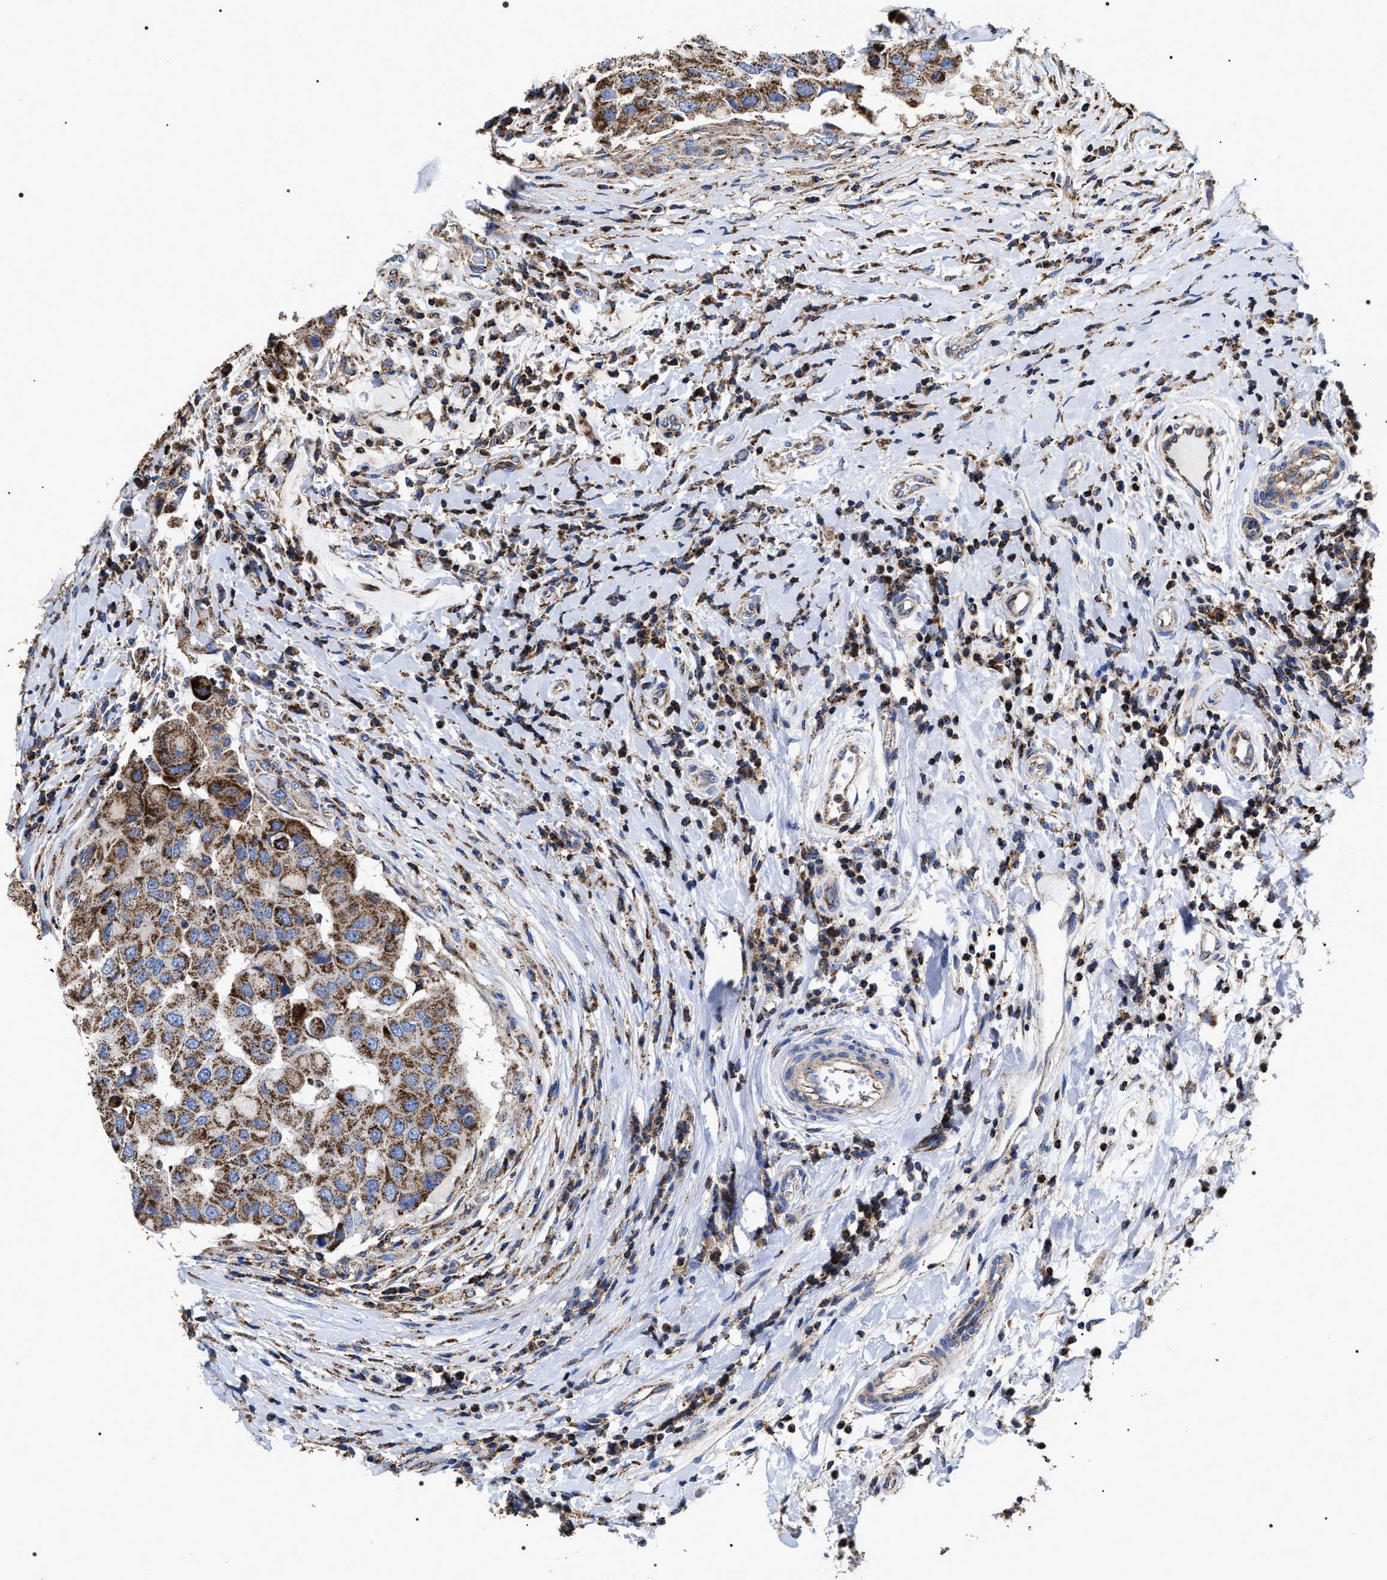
{"staining": {"intensity": "strong", "quantity": ">75%", "location": "cytoplasmic/membranous"}, "tissue": "breast cancer", "cell_type": "Tumor cells", "image_type": "cancer", "snomed": [{"axis": "morphology", "description": "Duct carcinoma"}, {"axis": "topography", "description": "Breast"}], "caption": "Breast cancer tissue displays strong cytoplasmic/membranous positivity in about >75% of tumor cells, visualized by immunohistochemistry.", "gene": "COG5", "patient": {"sex": "female", "age": 27}}